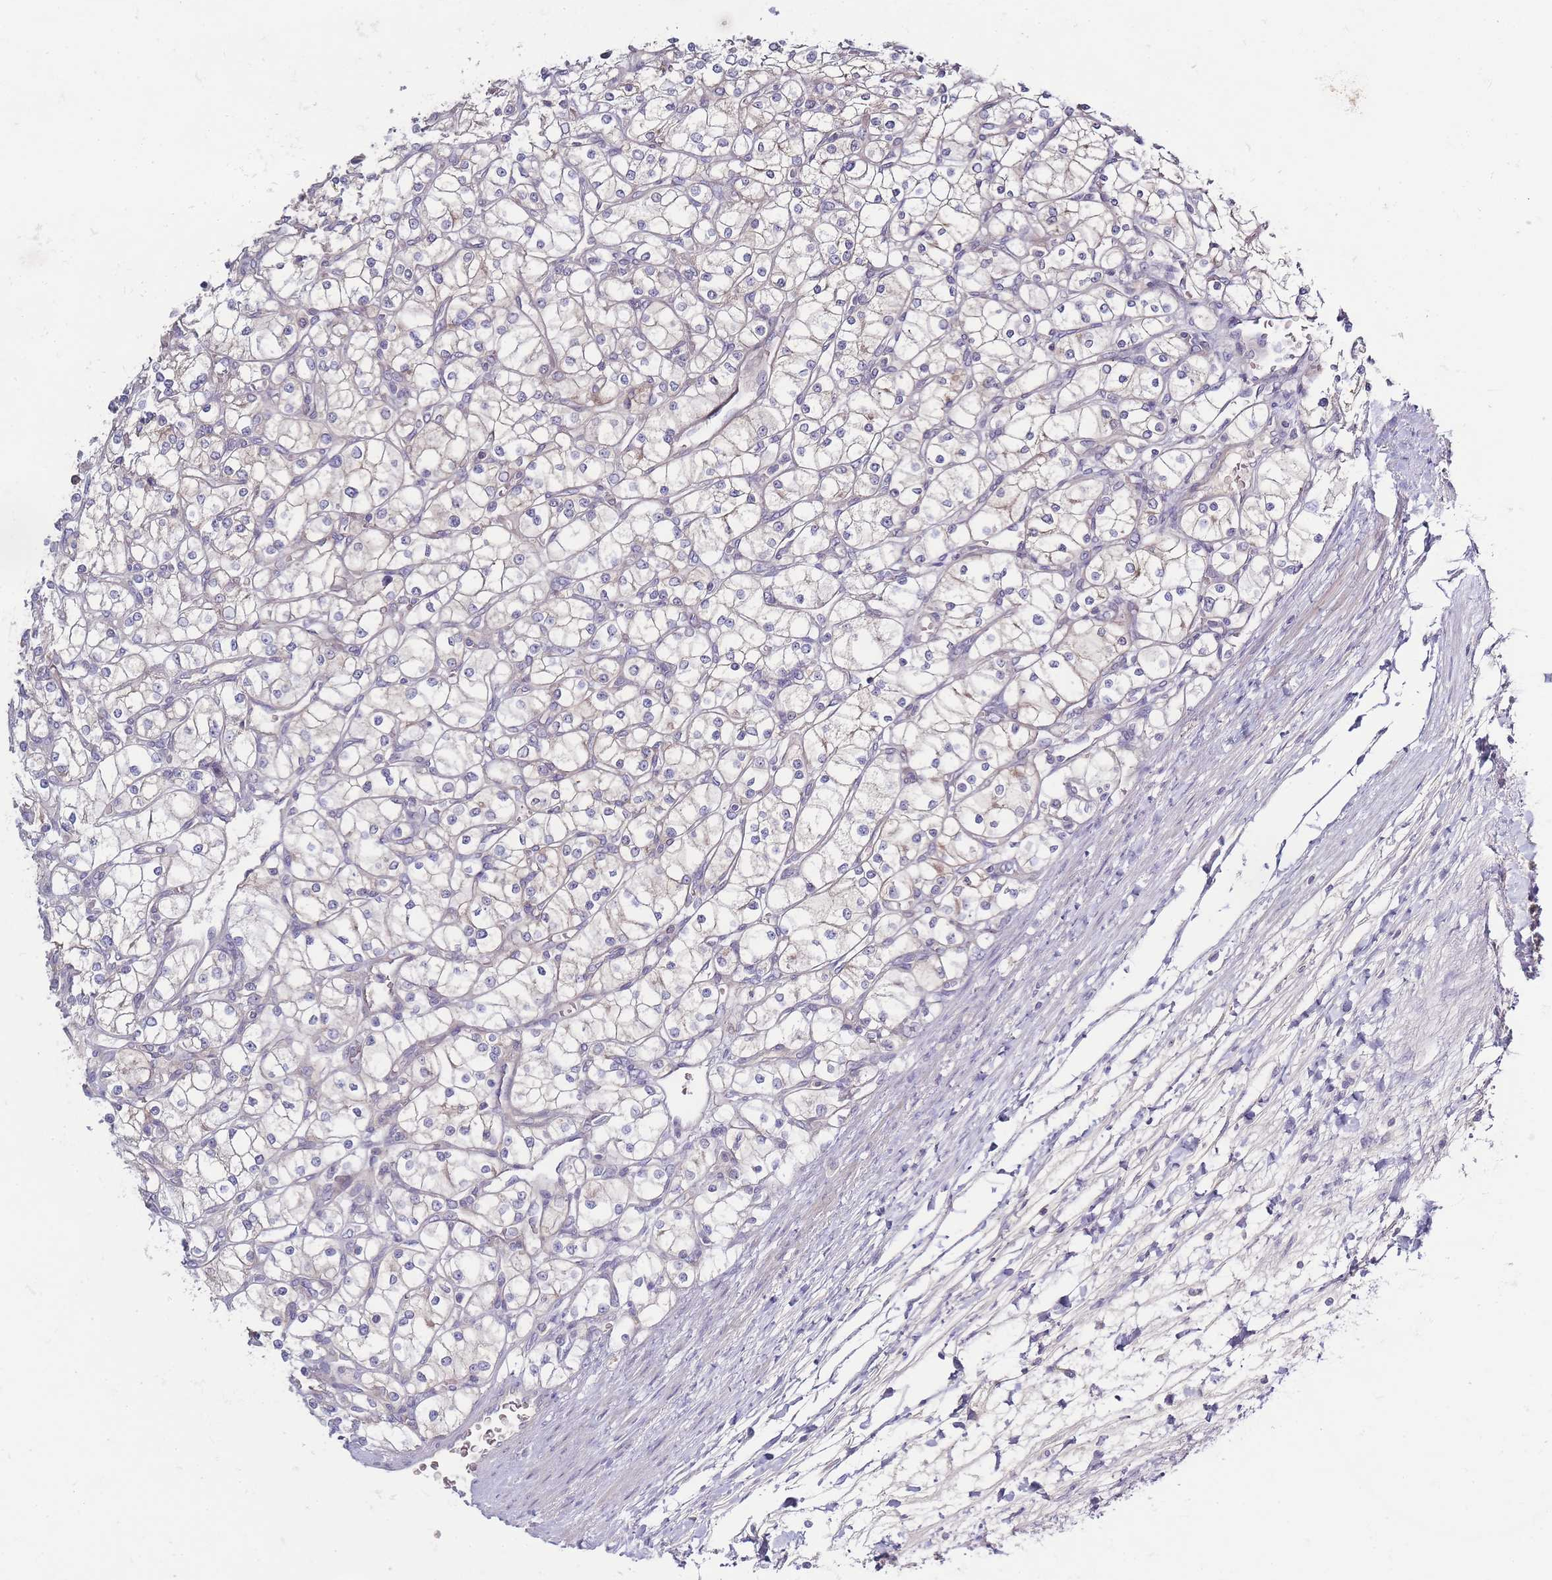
{"staining": {"intensity": "negative", "quantity": "none", "location": "none"}, "tissue": "renal cancer", "cell_type": "Tumor cells", "image_type": "cancer", "snomed": [{"axis": "morphology", "description": "Adenocarcinoma, NOS"}, {"axis": "topography", "description": "Kidney"}], "caption": "Photomicrograph shows no protein positivity in tumor cells of renal cancer tissue. Brightfield microscopy of IHC stained with DAB (brown) and hematoxylin (blue), captured at high magnification.", "gene": "SPHKAP", "patient": {"sex": "male", "age": 80}}